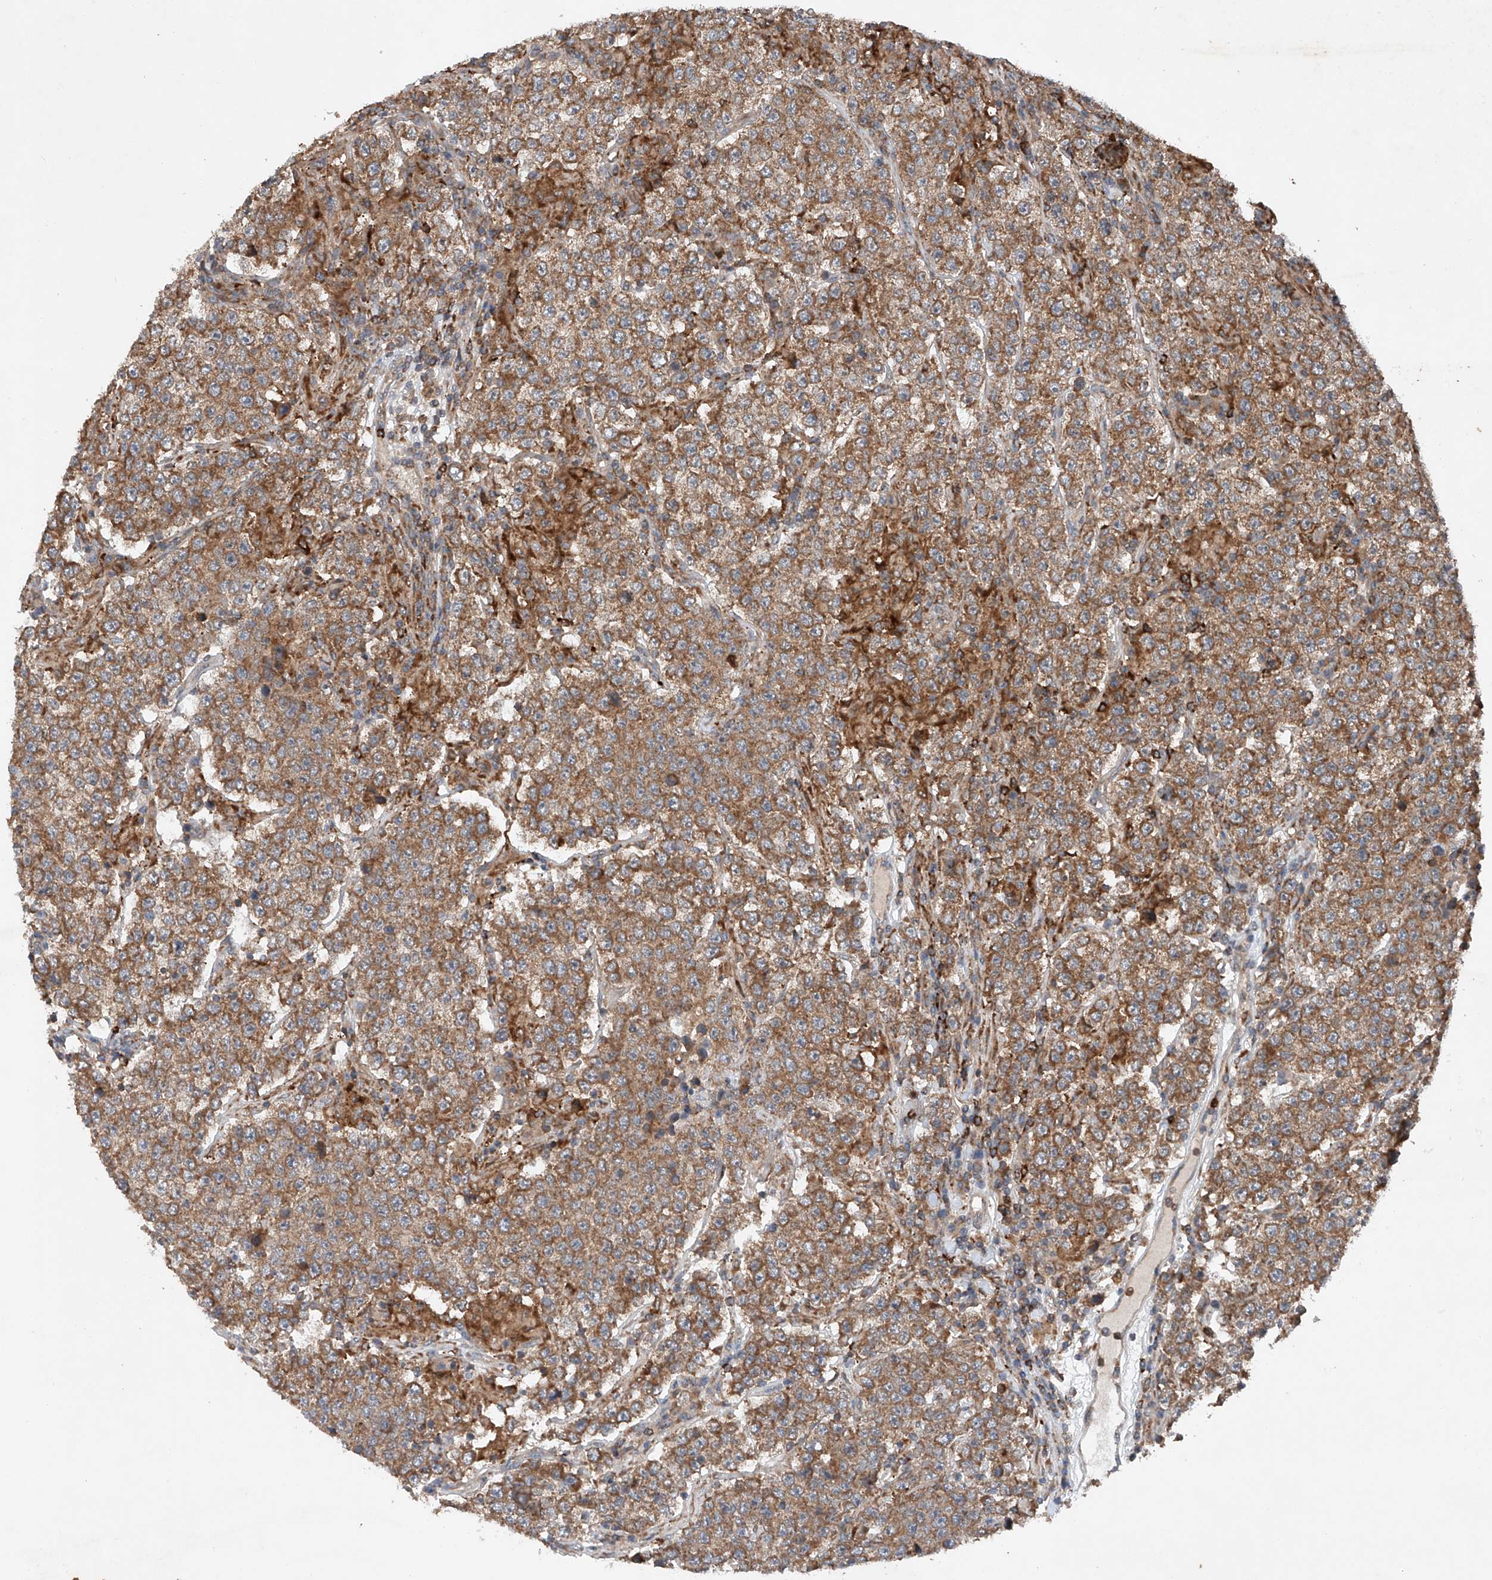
{"staining": {"intensity": "moderate", "quantity": ">75%", "location": "cytoplasmic/membranous"}, "tissue": "testis cancer", "cell_type": "Tumor cells", "image_type": "cancer", "snomed": [{"axis": "morphology", "description": "Normal tissue, NOS"}, {"axis": "morphology", "description": "Urothelial carcinoma, High grade"}, {"axis": "morphology", "description": "Seminoma, NOS"}, {"axis": "morphology", "description": "Carcinoma, Embryonal, NOS"}, {"axis": "topography", "description": "Urinary bladder"}, {"axis": "topography", "description": "Testis"}], "caption": "A brown stain highlights moderate cytoplasmic/membranous staining of a protein in high-grade urothelial carcinoma (testis) tumor cells.", "gene": "CEP85L", "patient": {"sex": "male", "age": 41}}